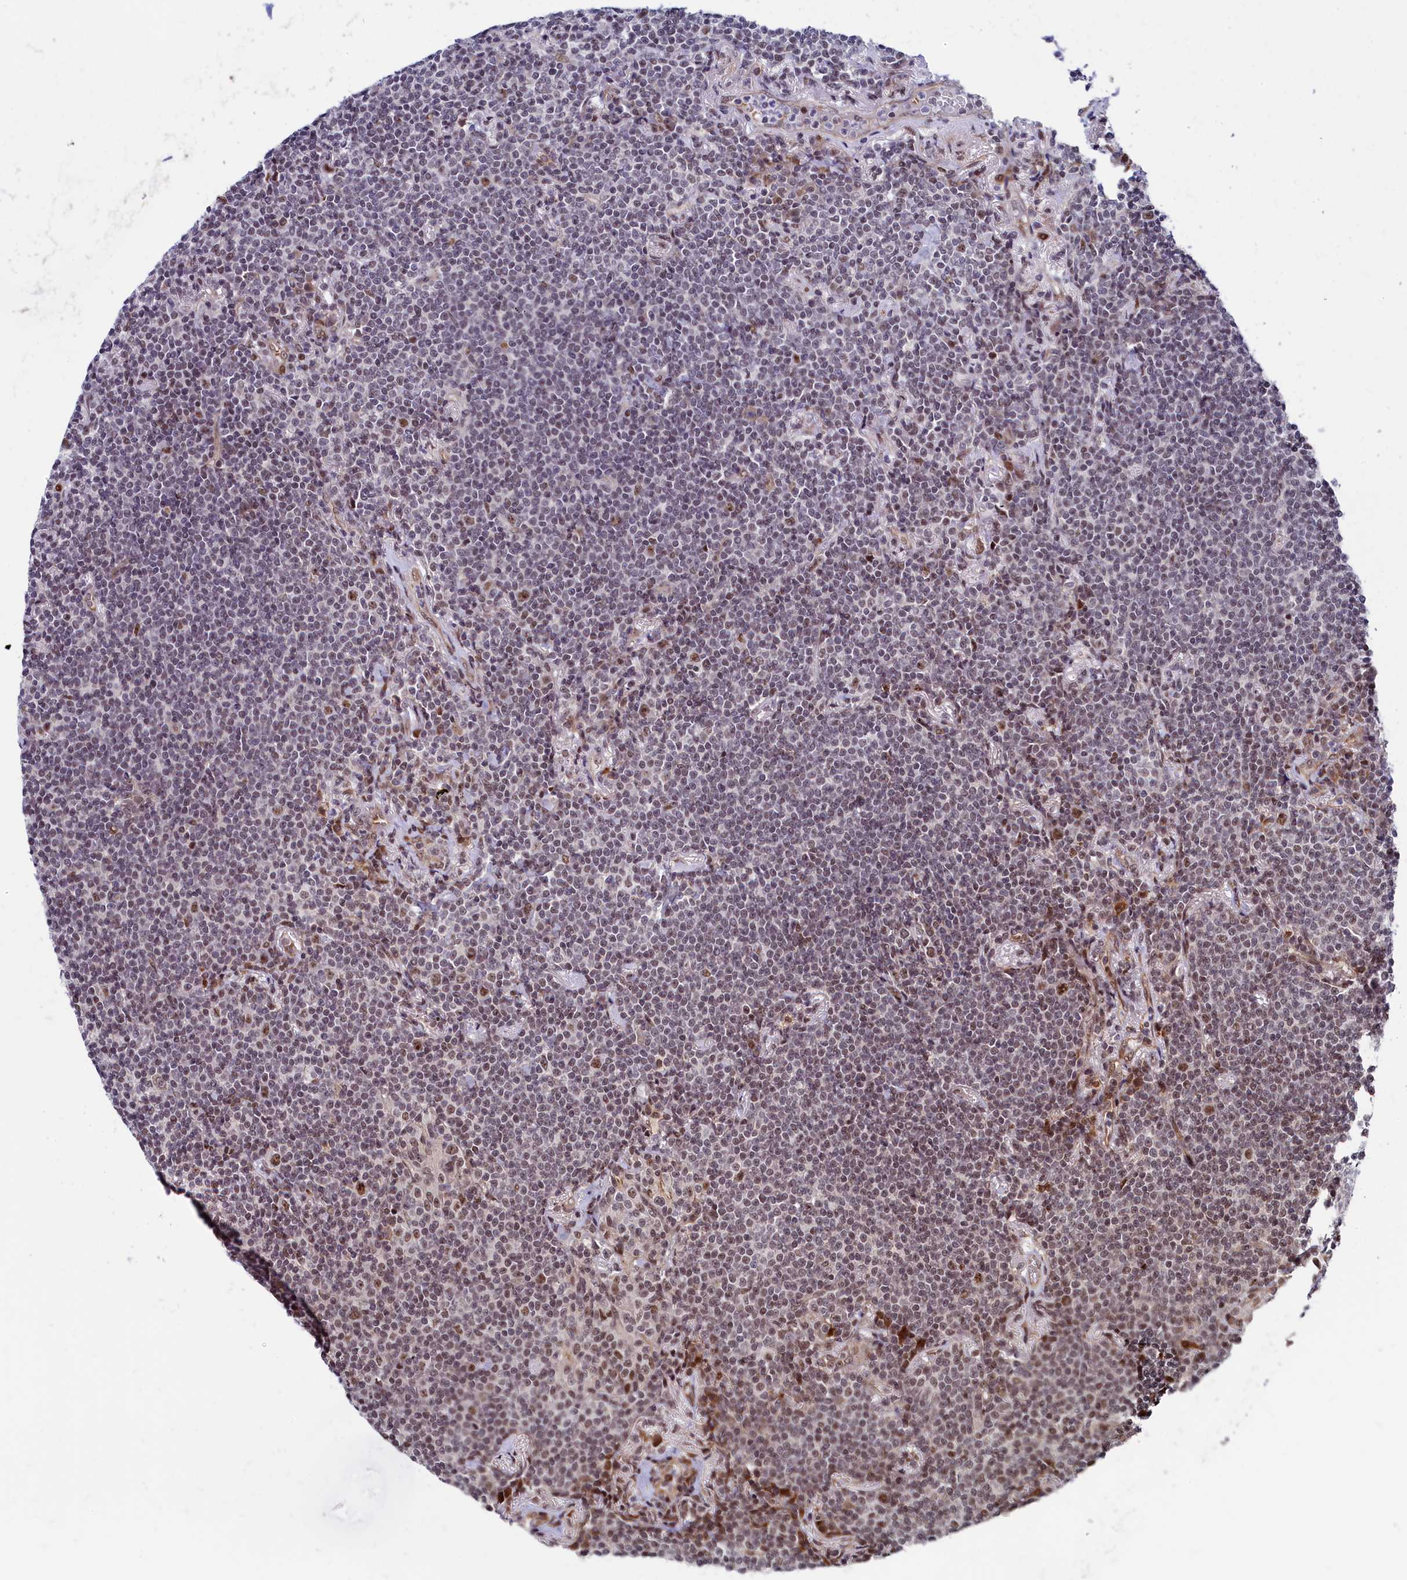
{"staining": {"intensity": "weak", "quantity": "25%-75%", "location": "nuclear"}, "tissue": "lymphoma", "cell_type": "Tumor cells", "image_type": "cancer", "snomed": [{"axis": "morphology", "description": "Malignant lymphoma, non-Hodgkin's type, Low grade"}, {"axis": "topography", "description": "Lung"}], "caption": "Immunohistochemistry photomicrograph of neoplastic tissue: lymphoma stained using IHC displays low levels of weak protein expression localized specifically in the nuclear of tumor cells, appearing as a nuclear brown color.", "gene": "LEO1", "patient": {"sex": "female", "age": 71}}